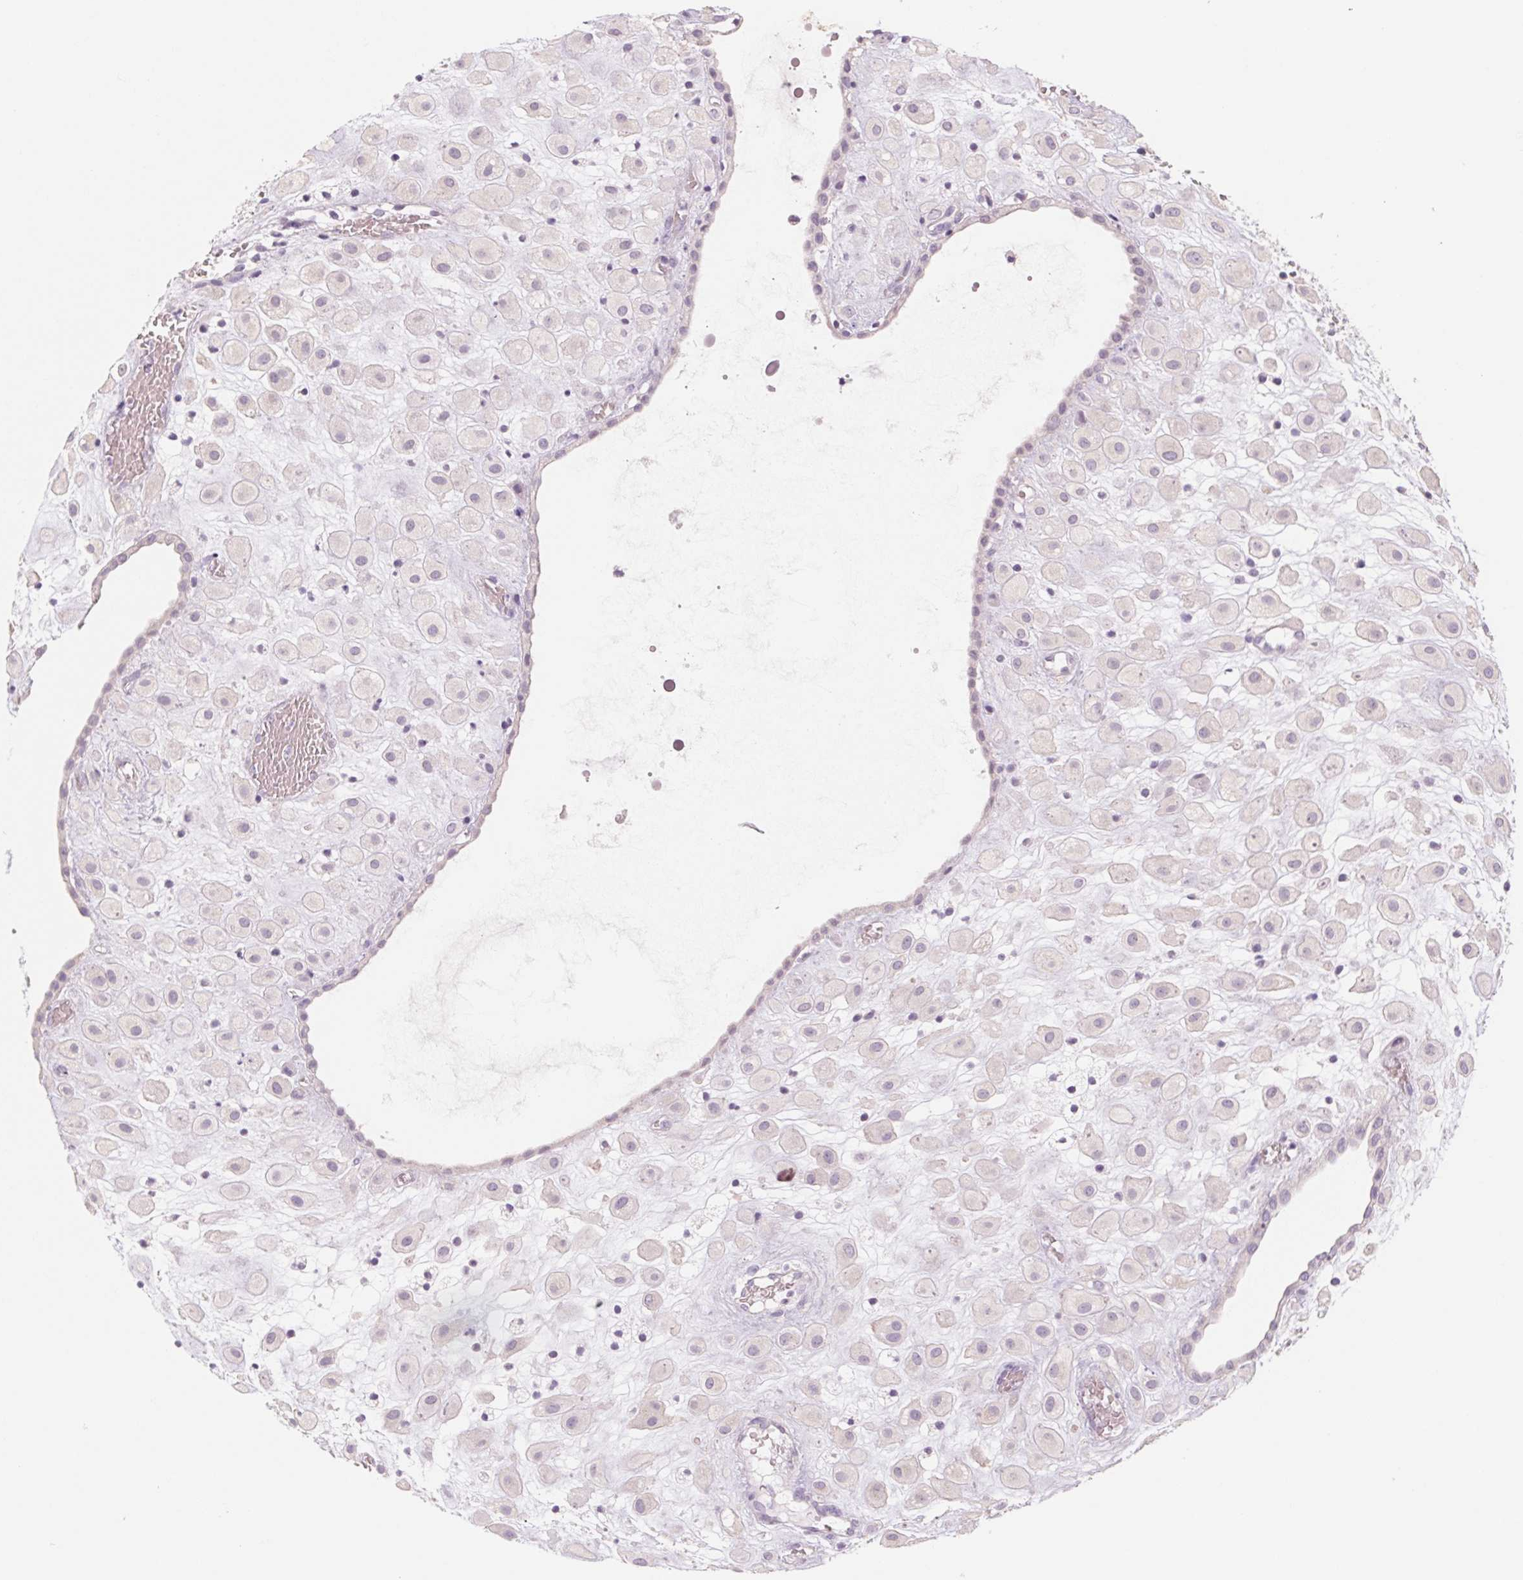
{"staining": {"intensity": "negative", "quantity": "none", "location": "none"}, "tissue": "placenta", "cell_type": "Decidual cells", "image_type": "normal", "snomed": [{"axis": "morphology", "description": "Normal tissue, NOS"}, {"axis": "topography", "description": "Placenta"}], "caption": "IHC of benign human placenta displays no positivity in decidual cells. Nuclei are stained in blue.", "gene": "POU1F1", "patient": {"sex": "female", "age": 24}}